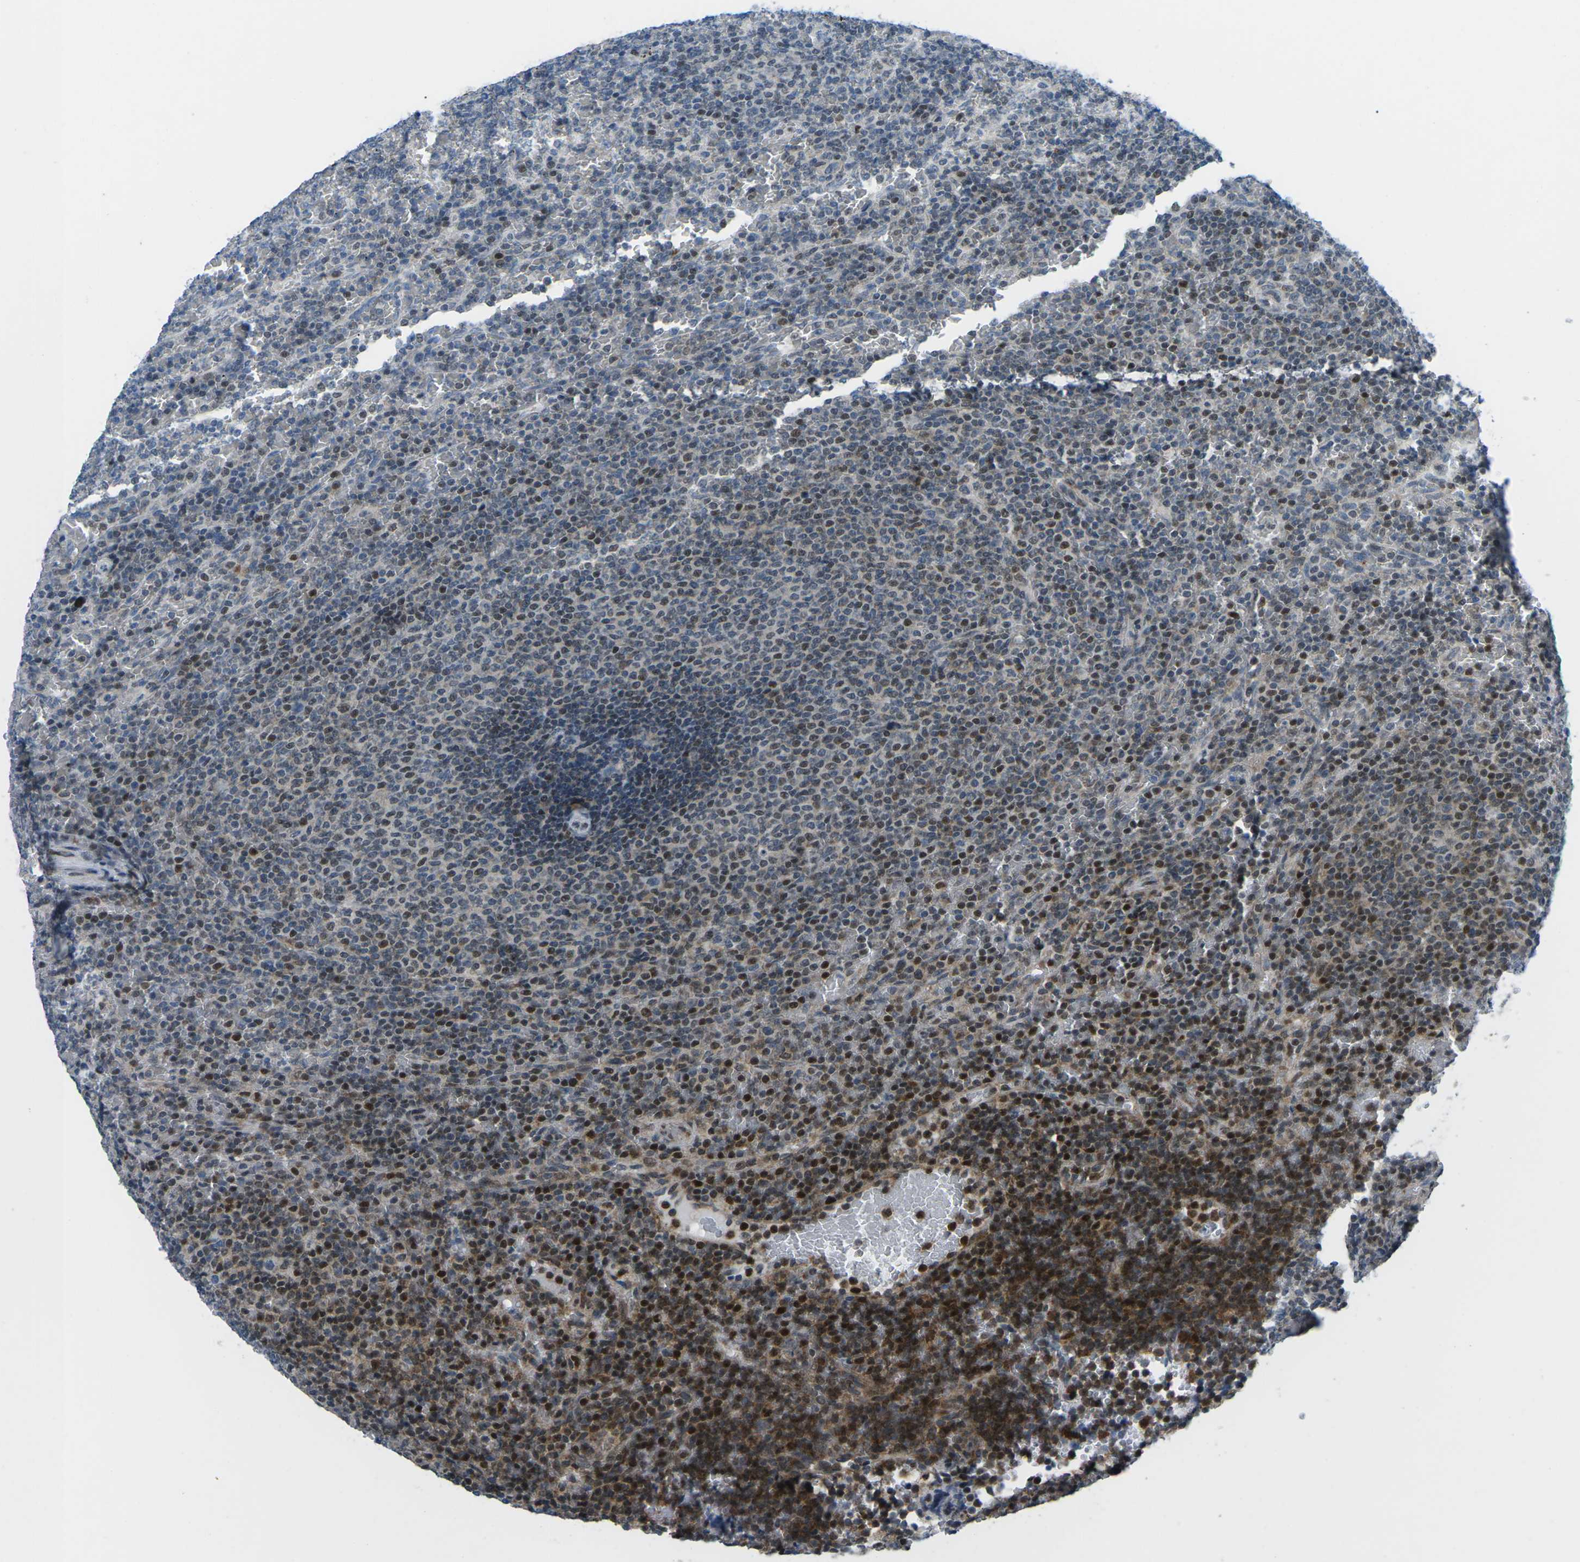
{"staining": {"intensity": "strong", "quantity": "<25%", "location": "nuclear"}, "tissue": "lymphoma", "cell_type": "Tumor cells", "image_type": "cancer", "snomed": [{"axis": "morphology", "description": "Malignant lymphoma, non-Hodgkin's type, Low grade"}, {"axis": "topography", "description": "Spleen"}], "caption": "The image displays a brown stain indicating the presence of a protein in the nuclear of tumor cells in low-grade malignant lymphoma, non-Hodgkin's type.", "gene": "MBNL1", "patient": {"sex": "female", "age": 77}}